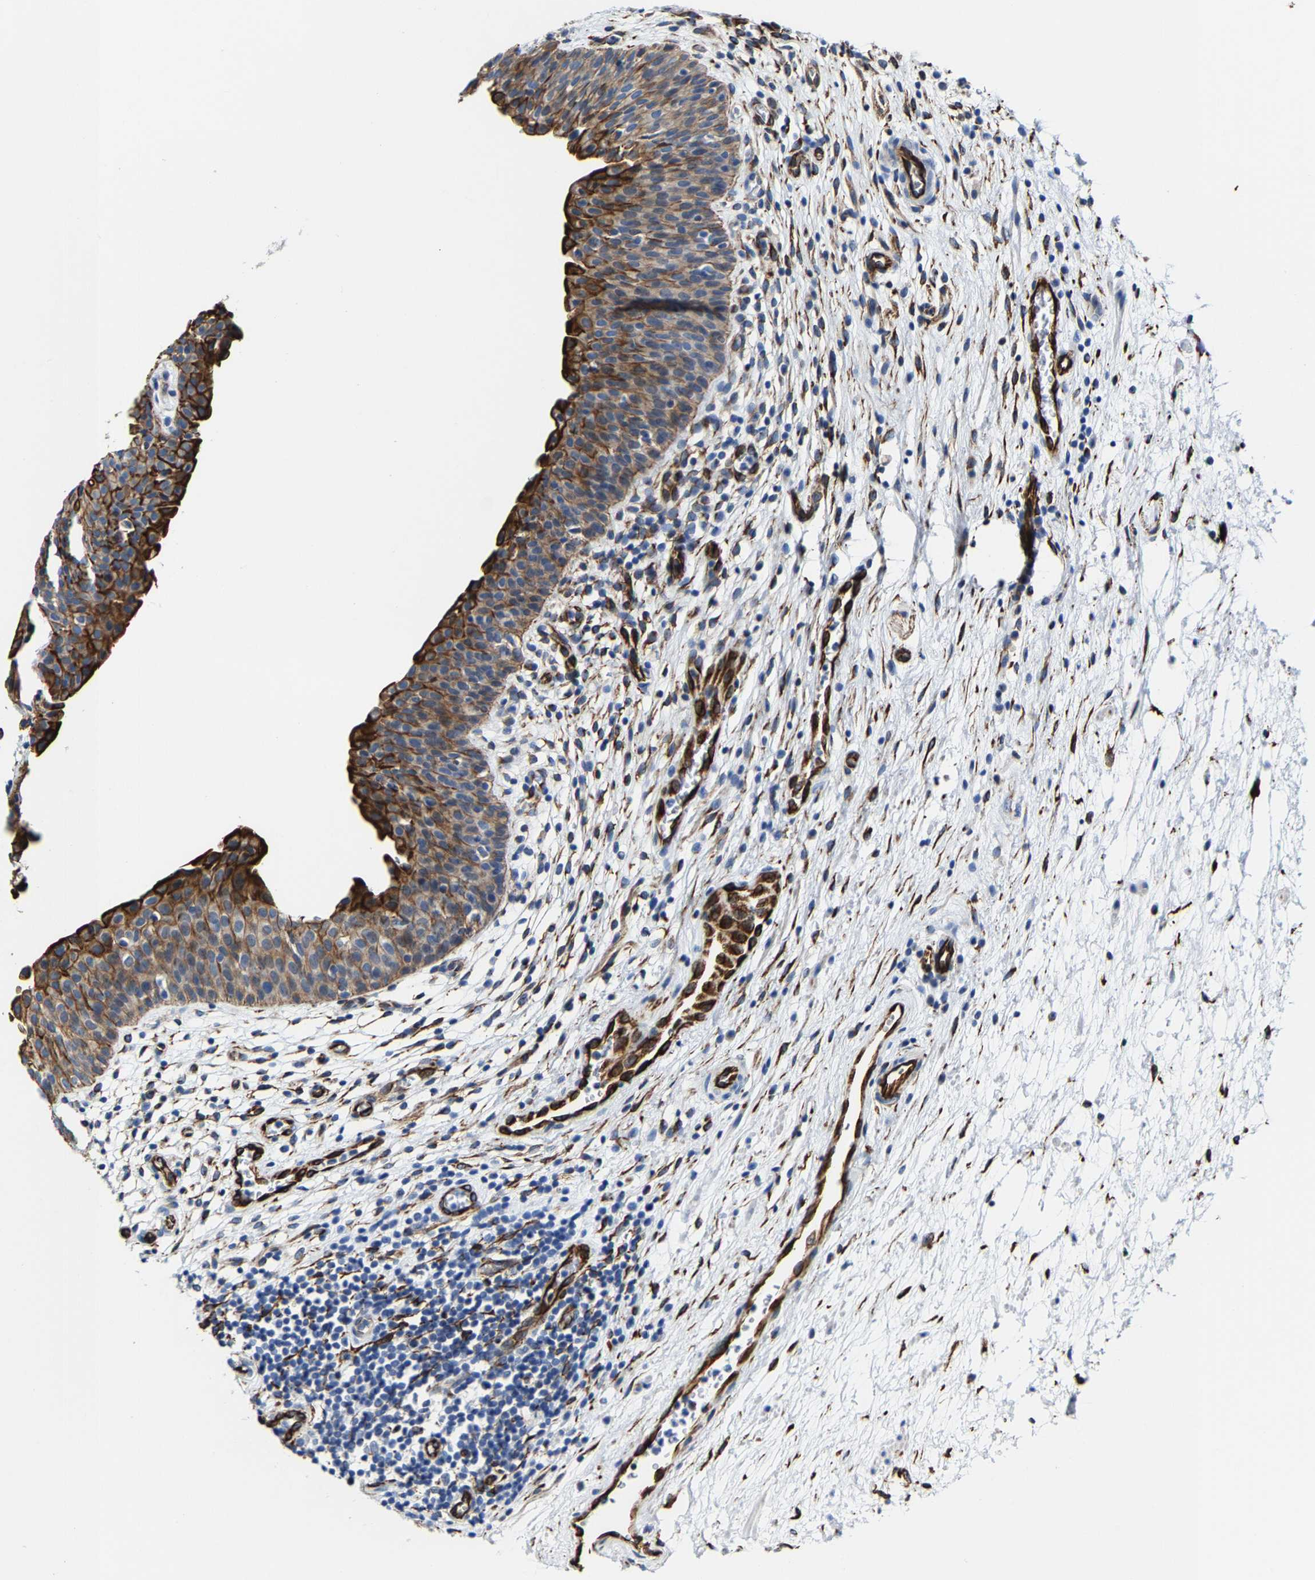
{"staining": {"intensity": "strong", "quantity": ">75%", "location": "cytoplasmic/membranous"}, "tissue": "urinary bladder", "cell_type": "Urothelial cells", "image_type": "normal", "snomed": [{"axis": "morphology", "description": "Normal tissue, NOS"}, {"axis": "topography", "description": "Urinary bladder"}], "caption": "Immunohistochemistry (DAB (3,3'-diaminobenzidine)) staining of unremarkable urinary bladder demonstrates strong cytoplasmic/membranous protein expression in about >75% of urothelial cells.", "gene": "MMEL1", "patient": {"sex": "male", "age": 37}}